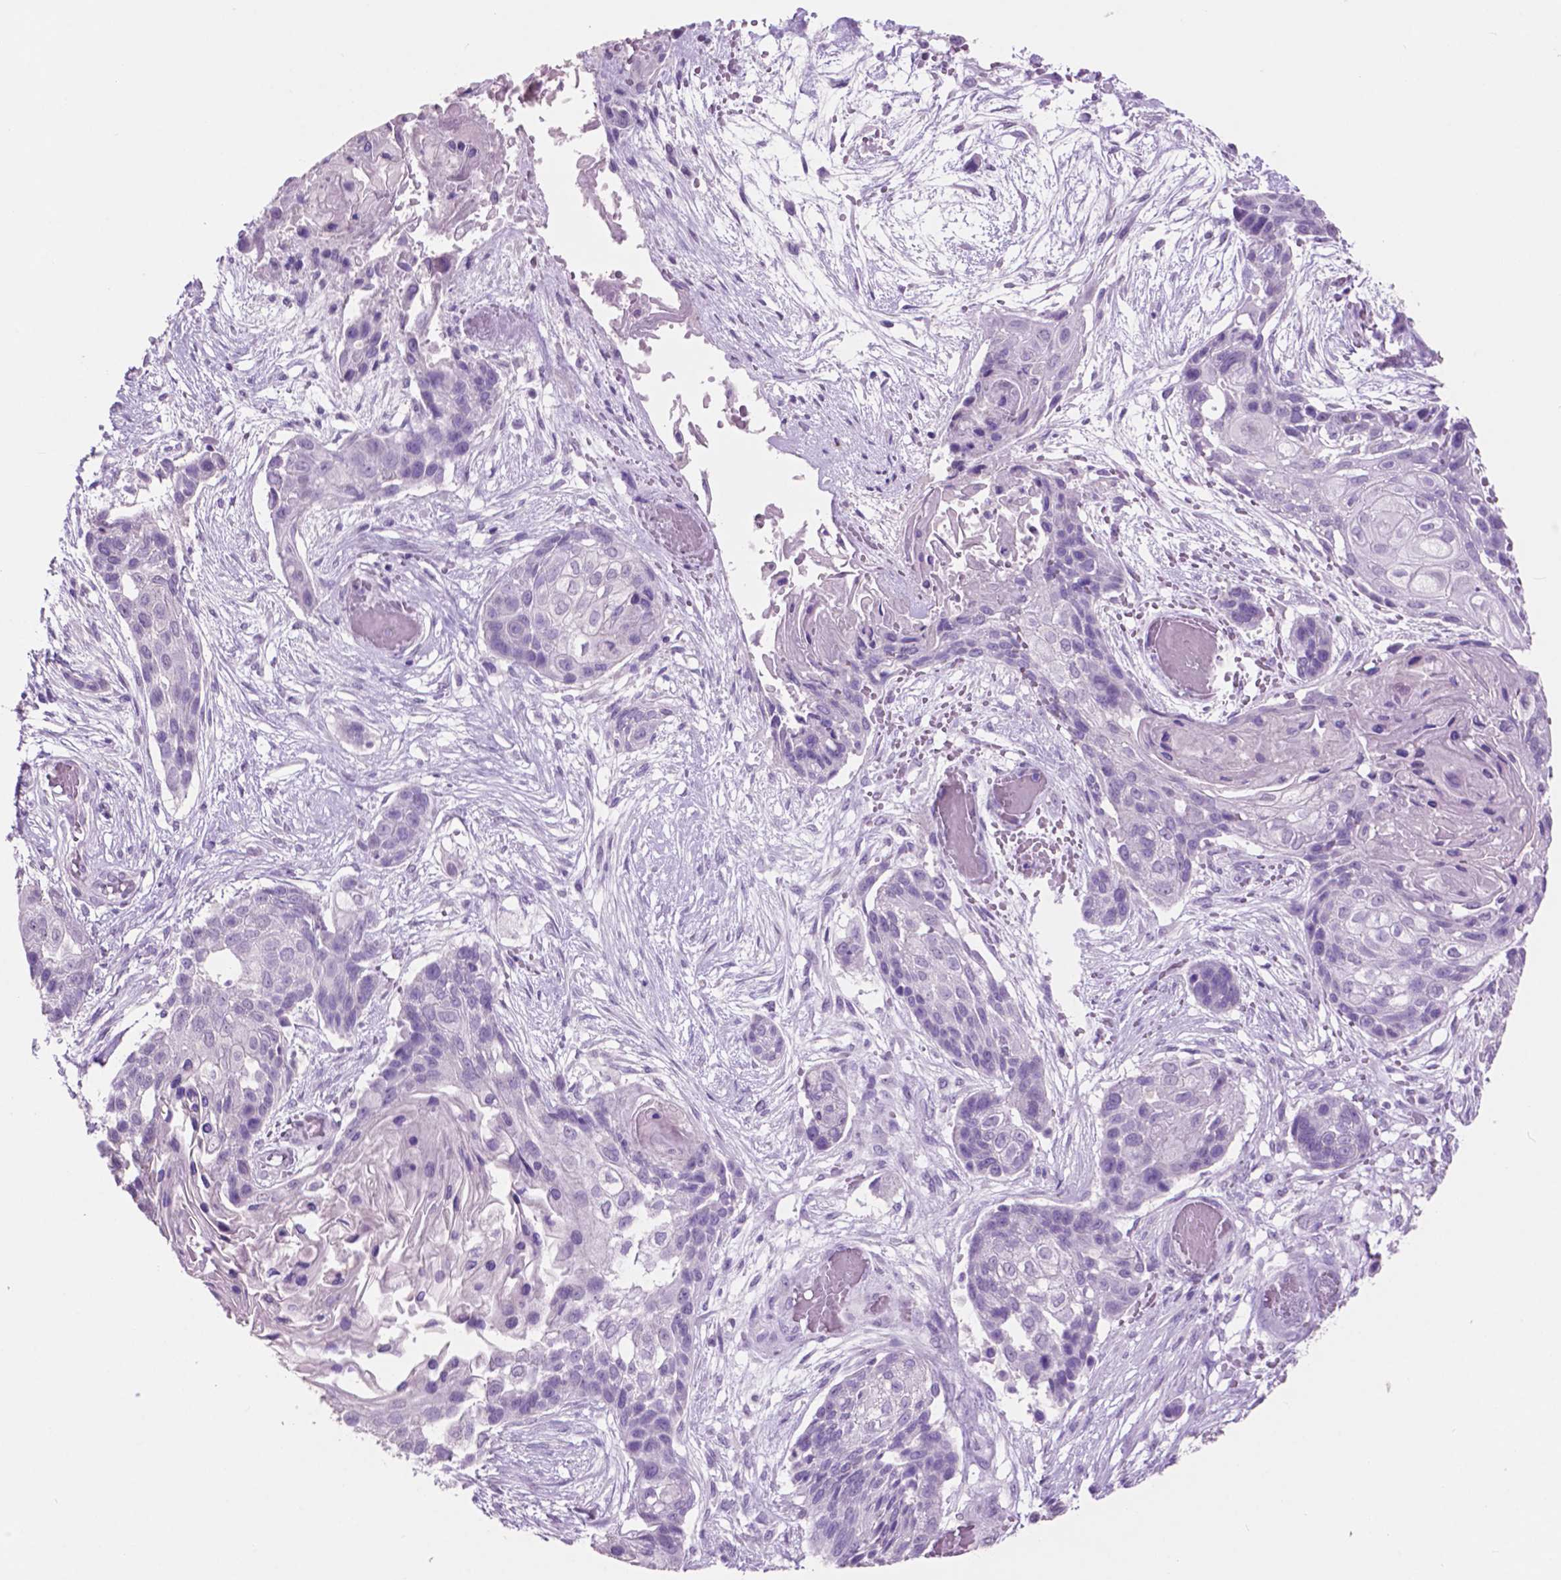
{"staining": {"intensity": "negative", "quantity": "none", "location": "none"}, "tissue": "lung cancer", "cell_type": "Tumor cells", "image_type": "cancer", "snomed": [{"axis": "morphology", "description": "Squamous cell carcinoma, NOS"}, {"axis": "topography", "description": "Lung"}], "caption": "Tumor cells are negative for protein expression in human lung cancer (squamous cell carcinoma). (DAB immunohistochemistry (IHC), high magnification).", "gene": "IDO1", "patient": {"sex": "male", "age": 69}}